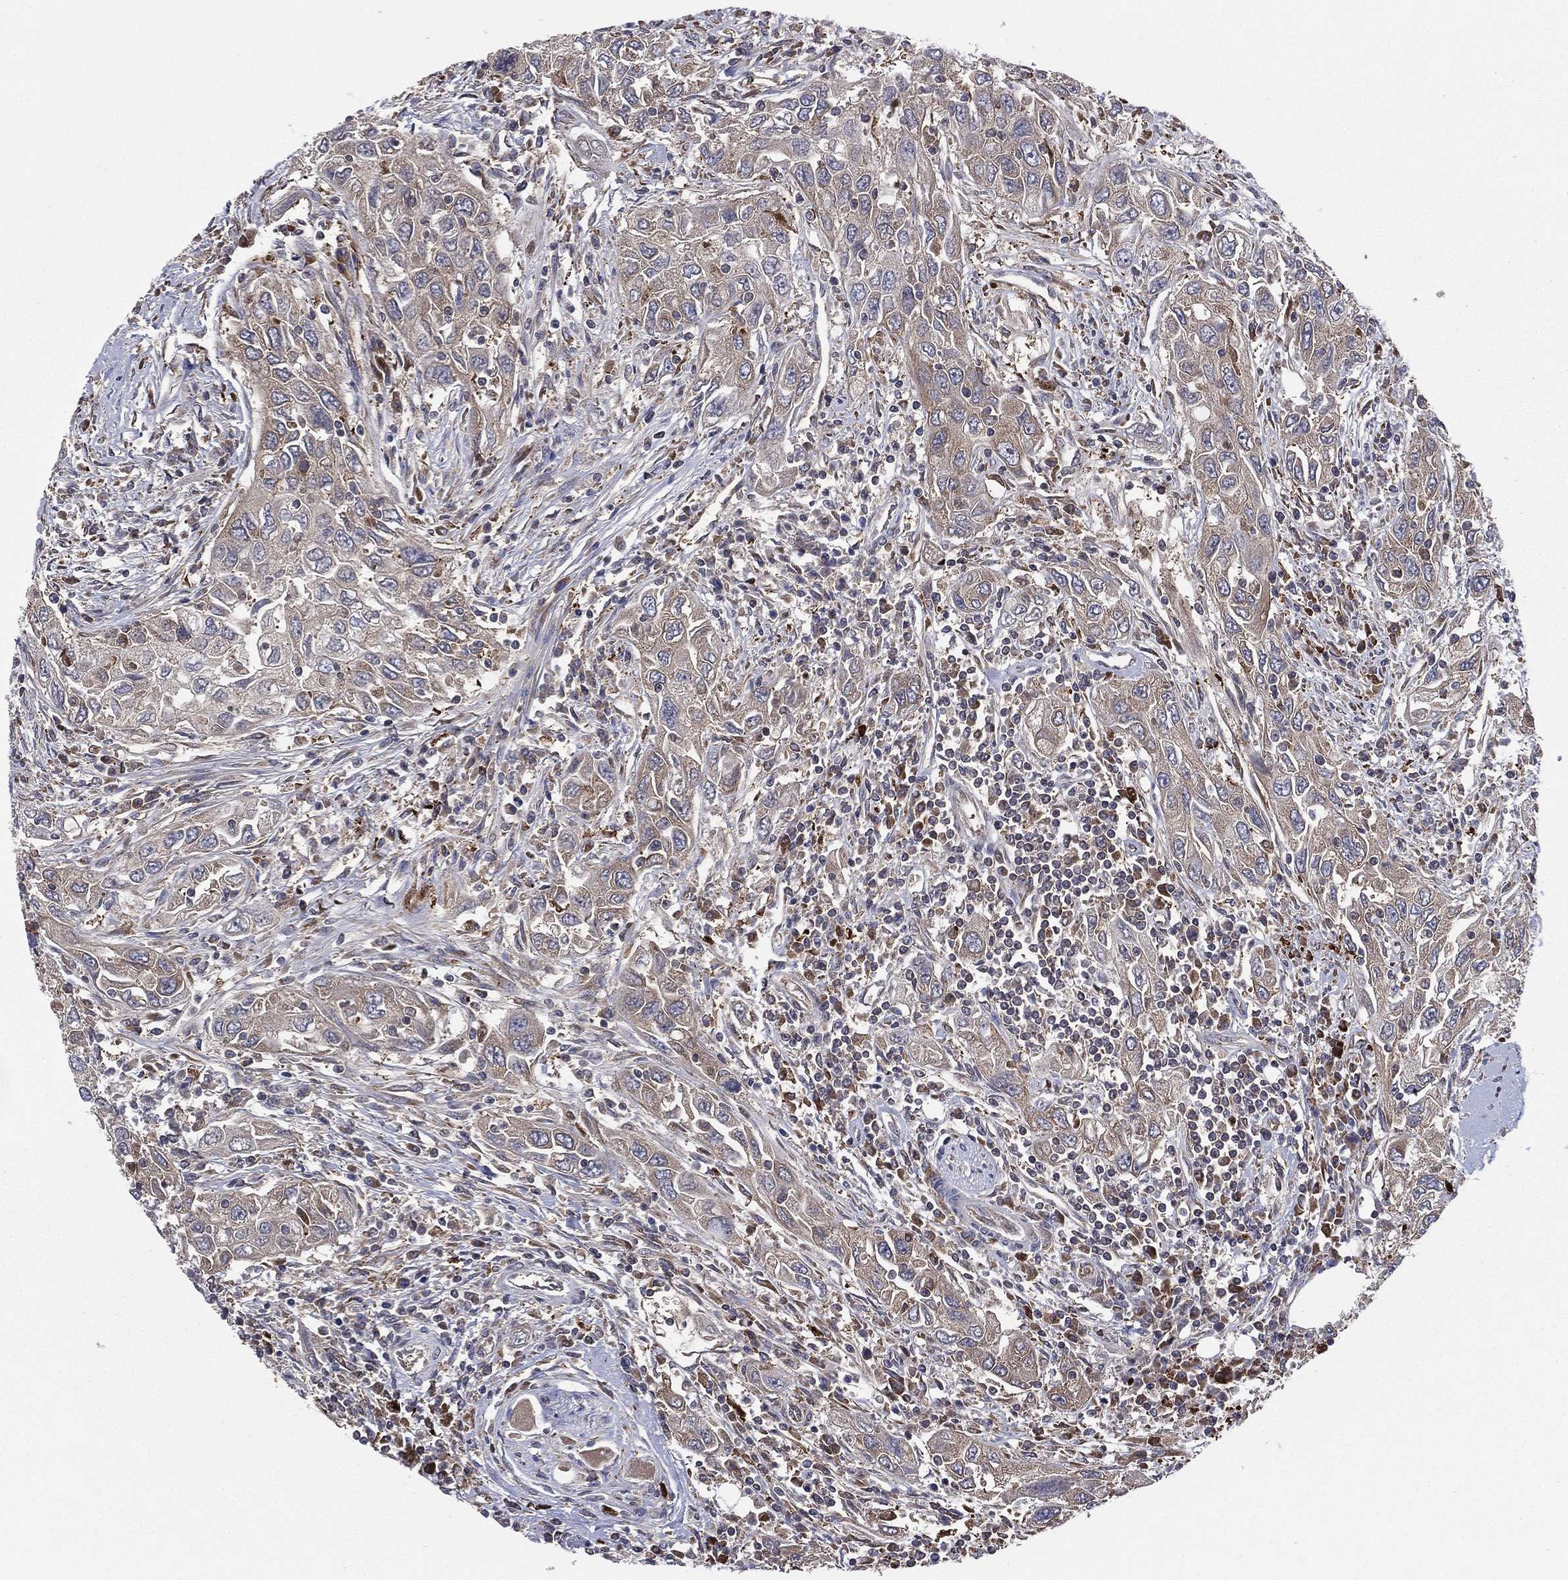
{"staining": {"intensity": "weak", "quantity": "<25%", "location": "cytoplasmic/membranous"}, "tissue": "urothelial cancer", "cell_type": "Tumor cells", "image_type": "cancer", "snomed": [{"axis": "morphology", "description": "Urothelial carcinoma, High grade"}, {"axis": "topography", "description": "Urinary bladder"}], "caption": "DAB (3,3'-diaminobenzidine) immunohistochemical staining of urothelial carcinoma (high-grade) exhibits no significant expression in tumor cells. Nuclei are stained in blue.", "gene": "C2orf76", "patient": {"sex": "male", "age": 76}}